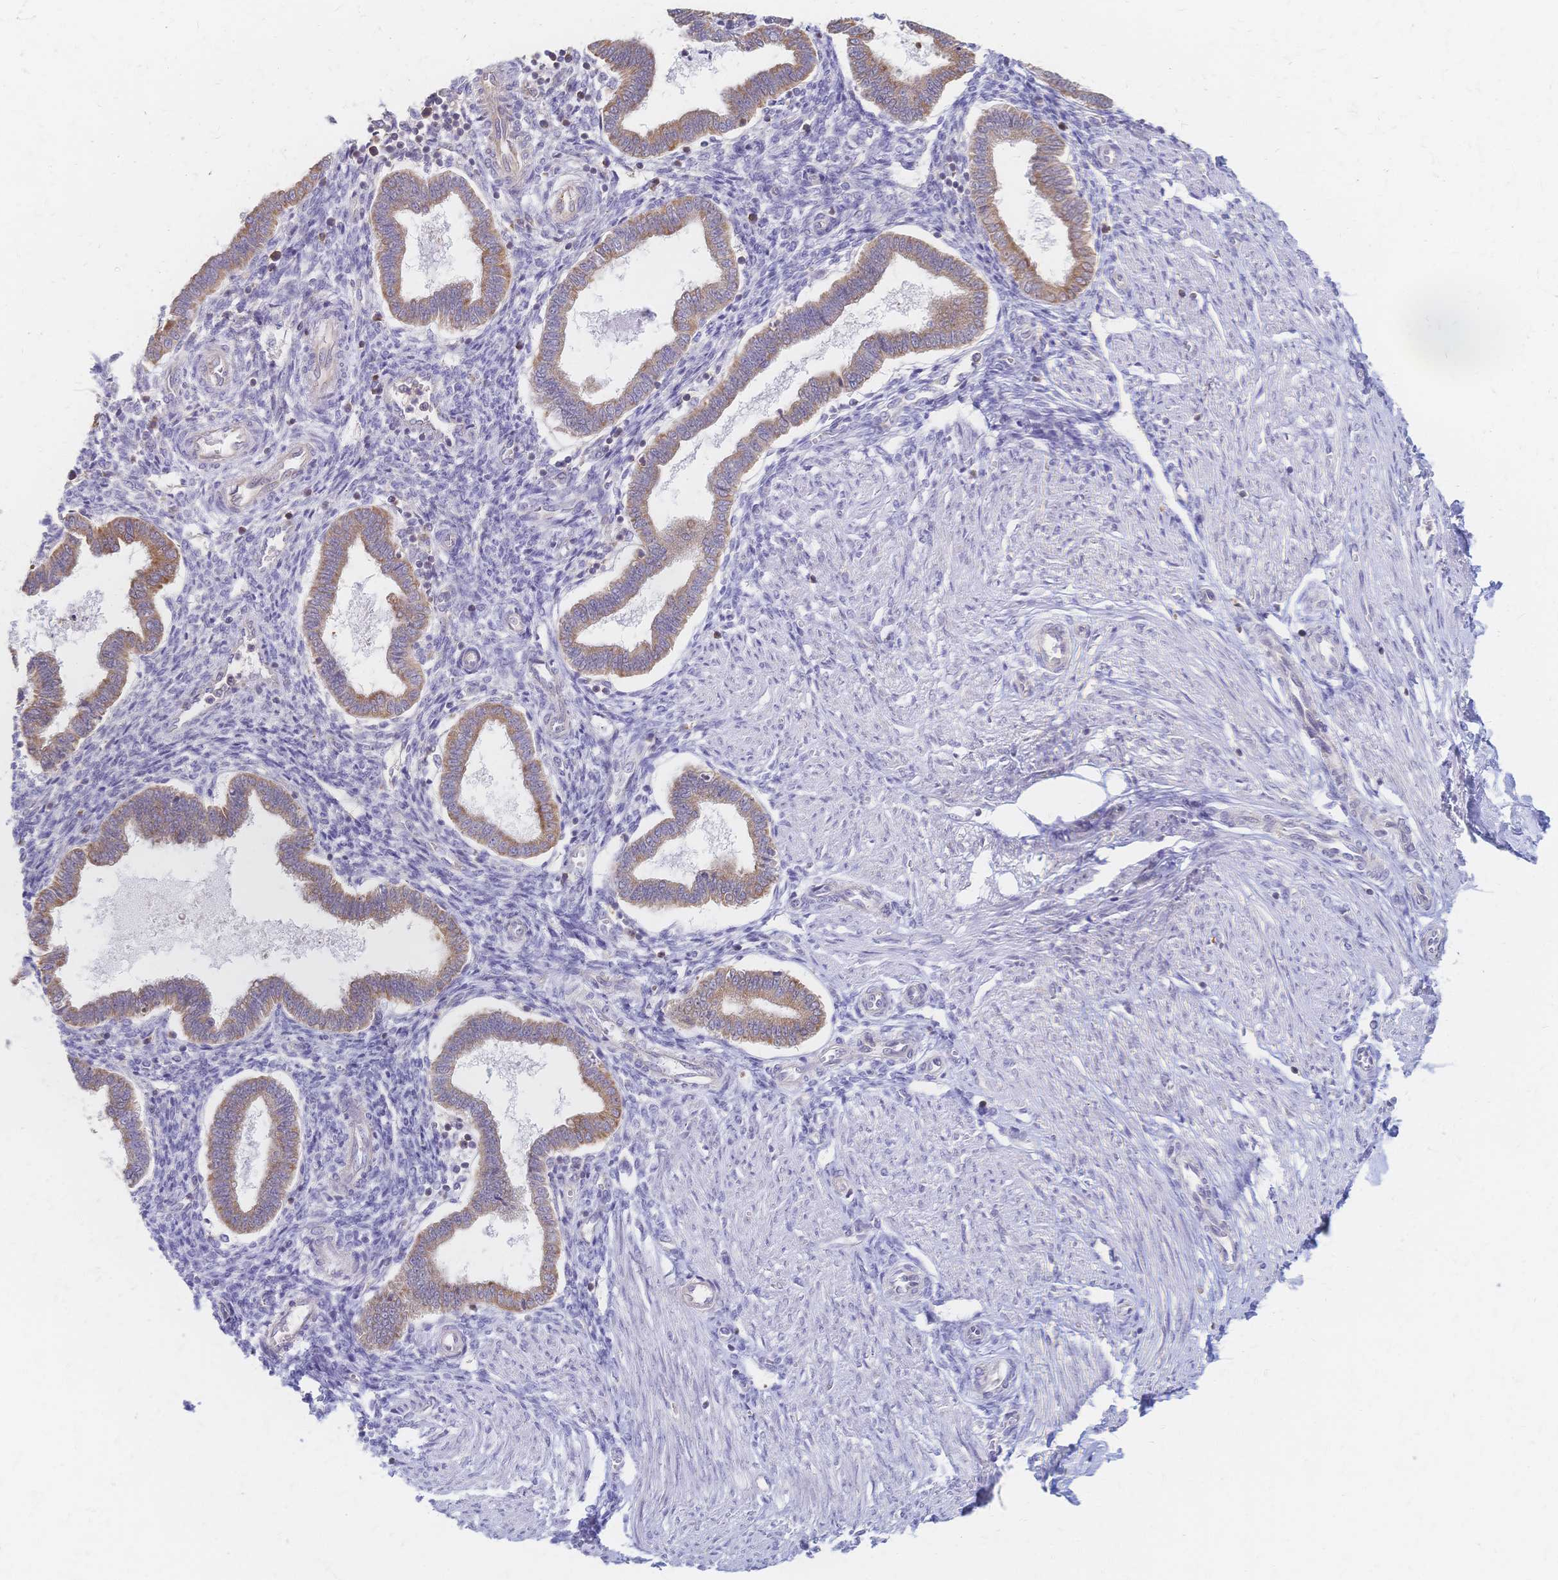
{"staining": {"intensity": "negative", "quantity": "none", "location": "none"}, "tissue": "endometrium", "cell_type": "Cells in endometrial stroma", "image_type": "normal", "snomed": [{"axis": "morphology", "description": "Normal tissue, NOS"}, {"axis": "topography", "description": "Endometrium"}], "caption": "High magnification brightfield microscopy of normal endometrium stained with DAB (3,3'-diaminobenzidine) (brown) and counterstained with hematoxylin (blue): cells in endometrial stroma show no significant positivity.", "gene": "CYB5A", "patient": {"sex": "female", "age": 24}}